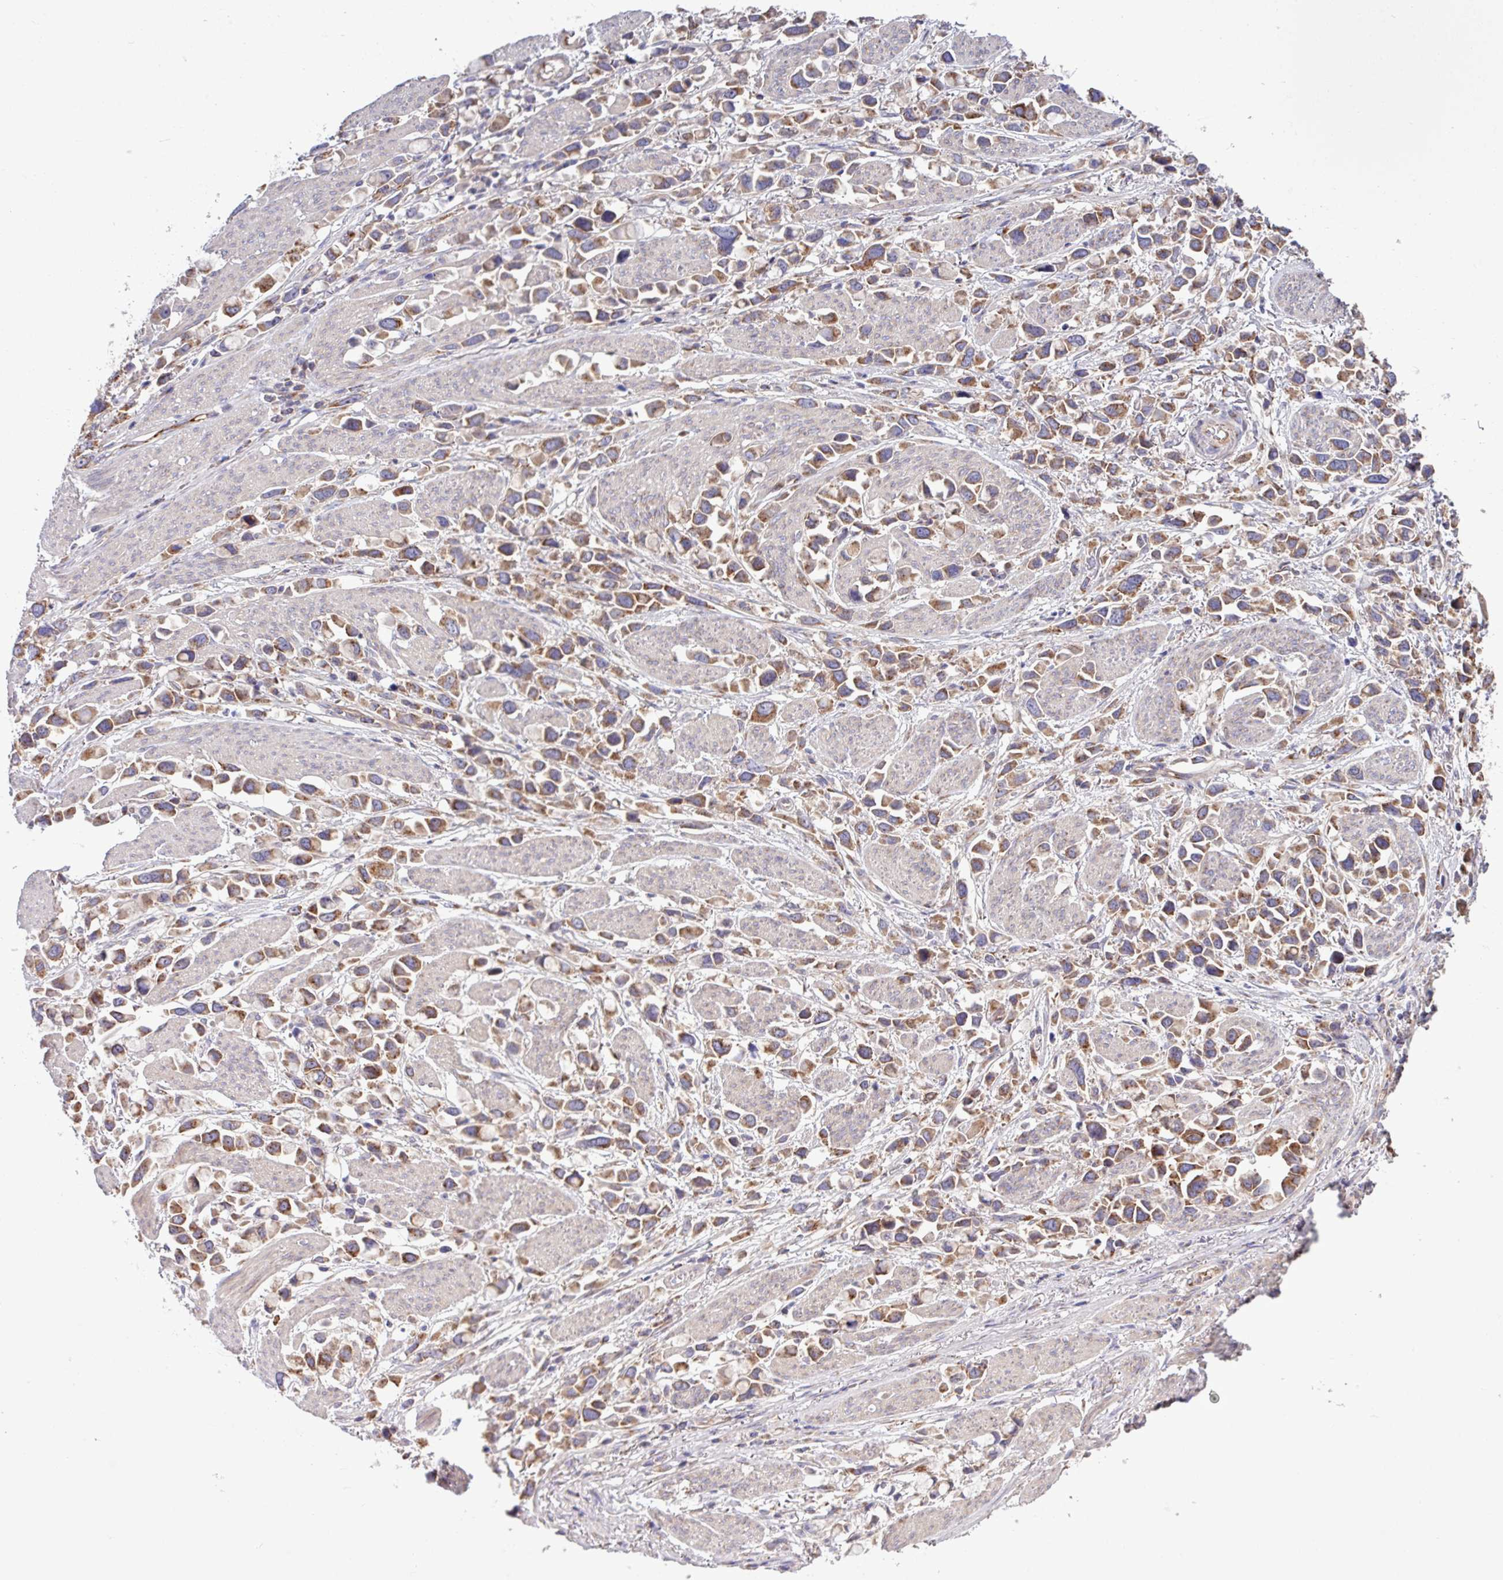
{"staining": {"intensity": "moderate", "quantity": ">75%", "location": "cytoplasmic/membranous"}, "tissue": "stomach cancer", "cell_type": "Tumor cells", "image_type": "cancer", "snomed": [{"axis": "morphology", "description": "Adenocarcinoma, NOS"}, {"axis": "topography", "description": "Stomach"}], "caption": "Stomach adenocarcinoma was stained to show a protein in brown. There is medium levels of moderate cytoplasmic/membranous staining in about >75% of tumor cells.", "gene": "LSM12", "patient": {"sex": "female", "age": 81}}